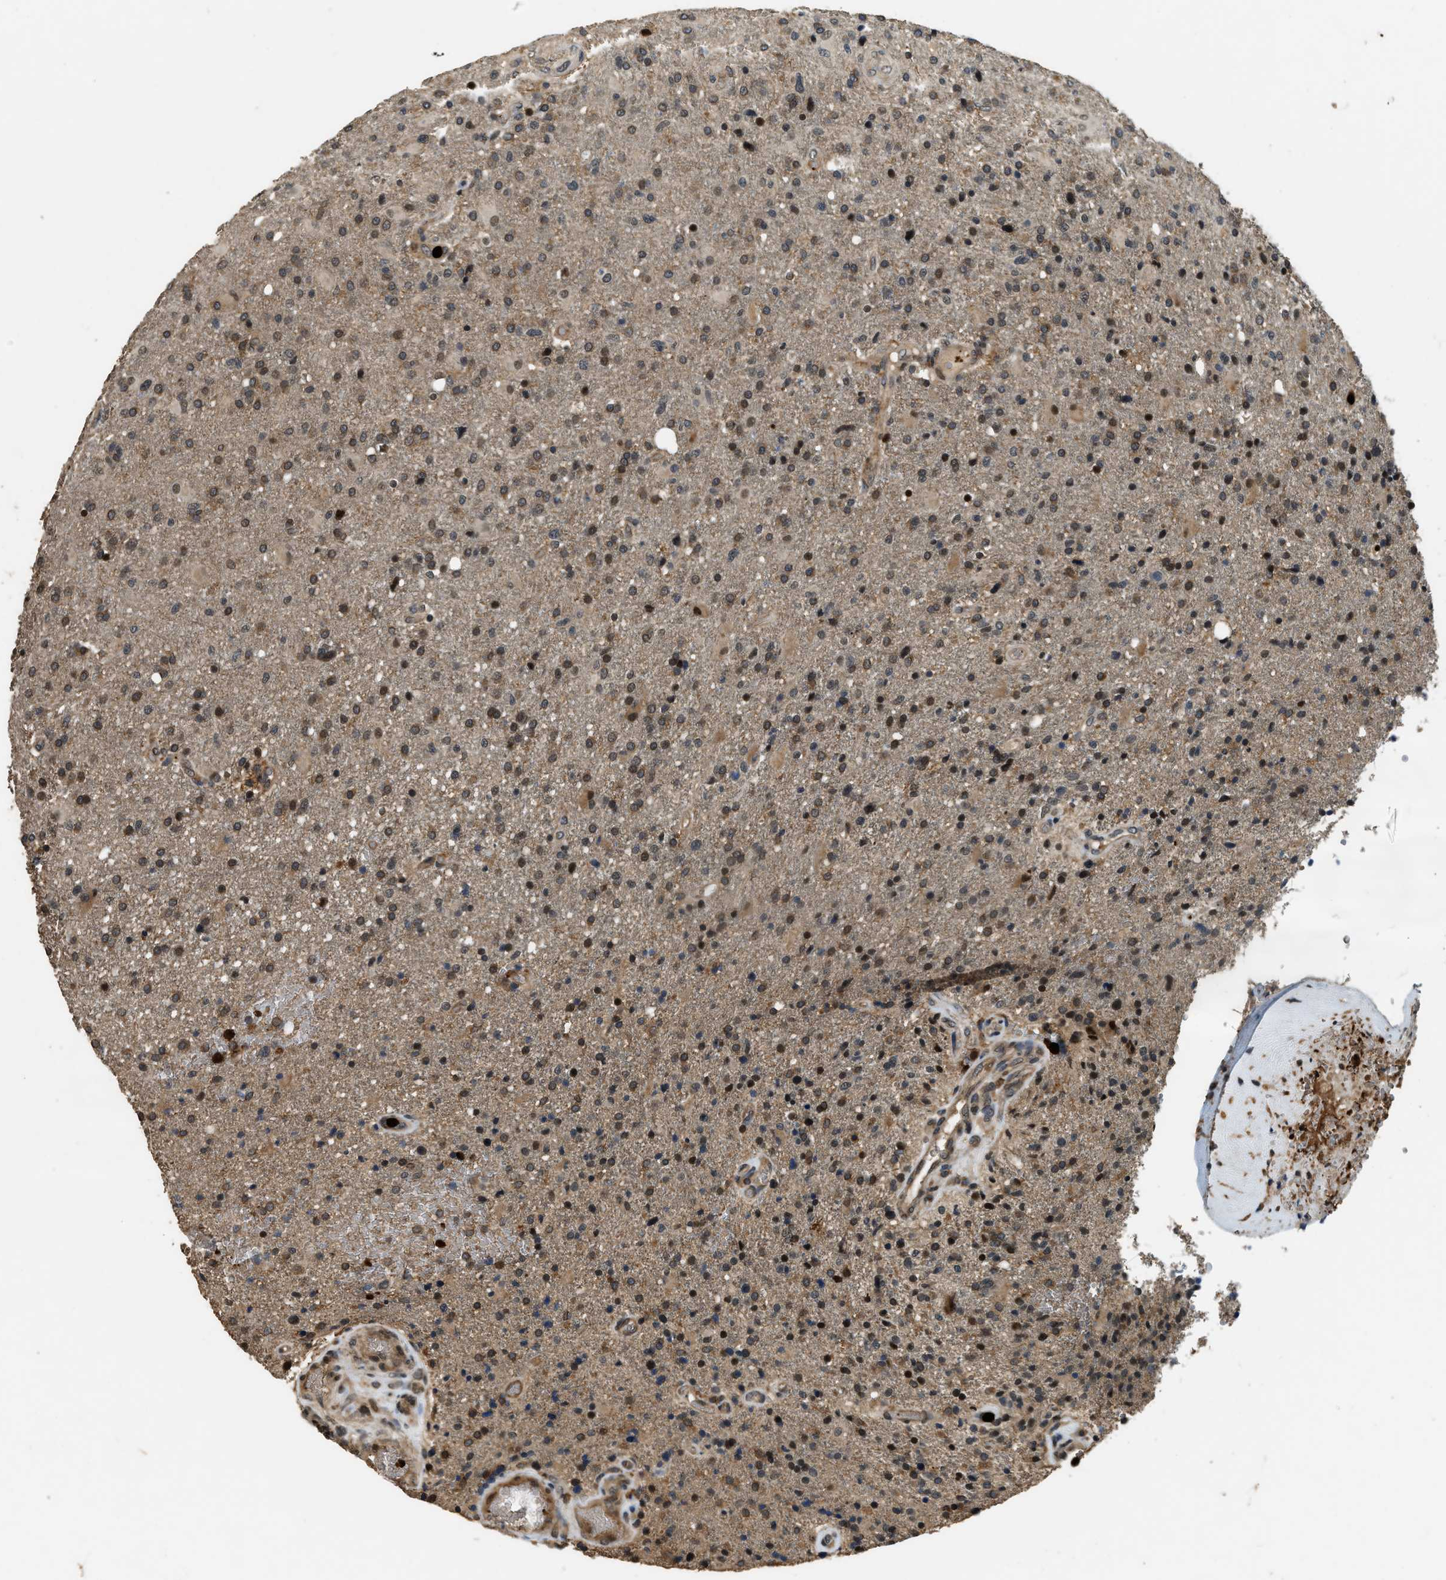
{"staining": {"intensity": "moderate", "quantity": ">75%", "location": "cytoplasmic/membranous,nuclear"}, "tissue": "glioma", "cell_type": "Tumor cells", "image_type": "cancer", "snomed": [{"axis": "morphology", "description": "Glioma, malignant, High grade"}, {"axis": "topography", "description": "Brain"}], "caption": "Protein expression by IHC demonstrates moderate cytoplasmic/membranous and nuclear positivity in about >75% of tumor cells in malignant glioma (high-grade).", "gene": "RNF141", "patient": {"sex": "male", "age": 72}}